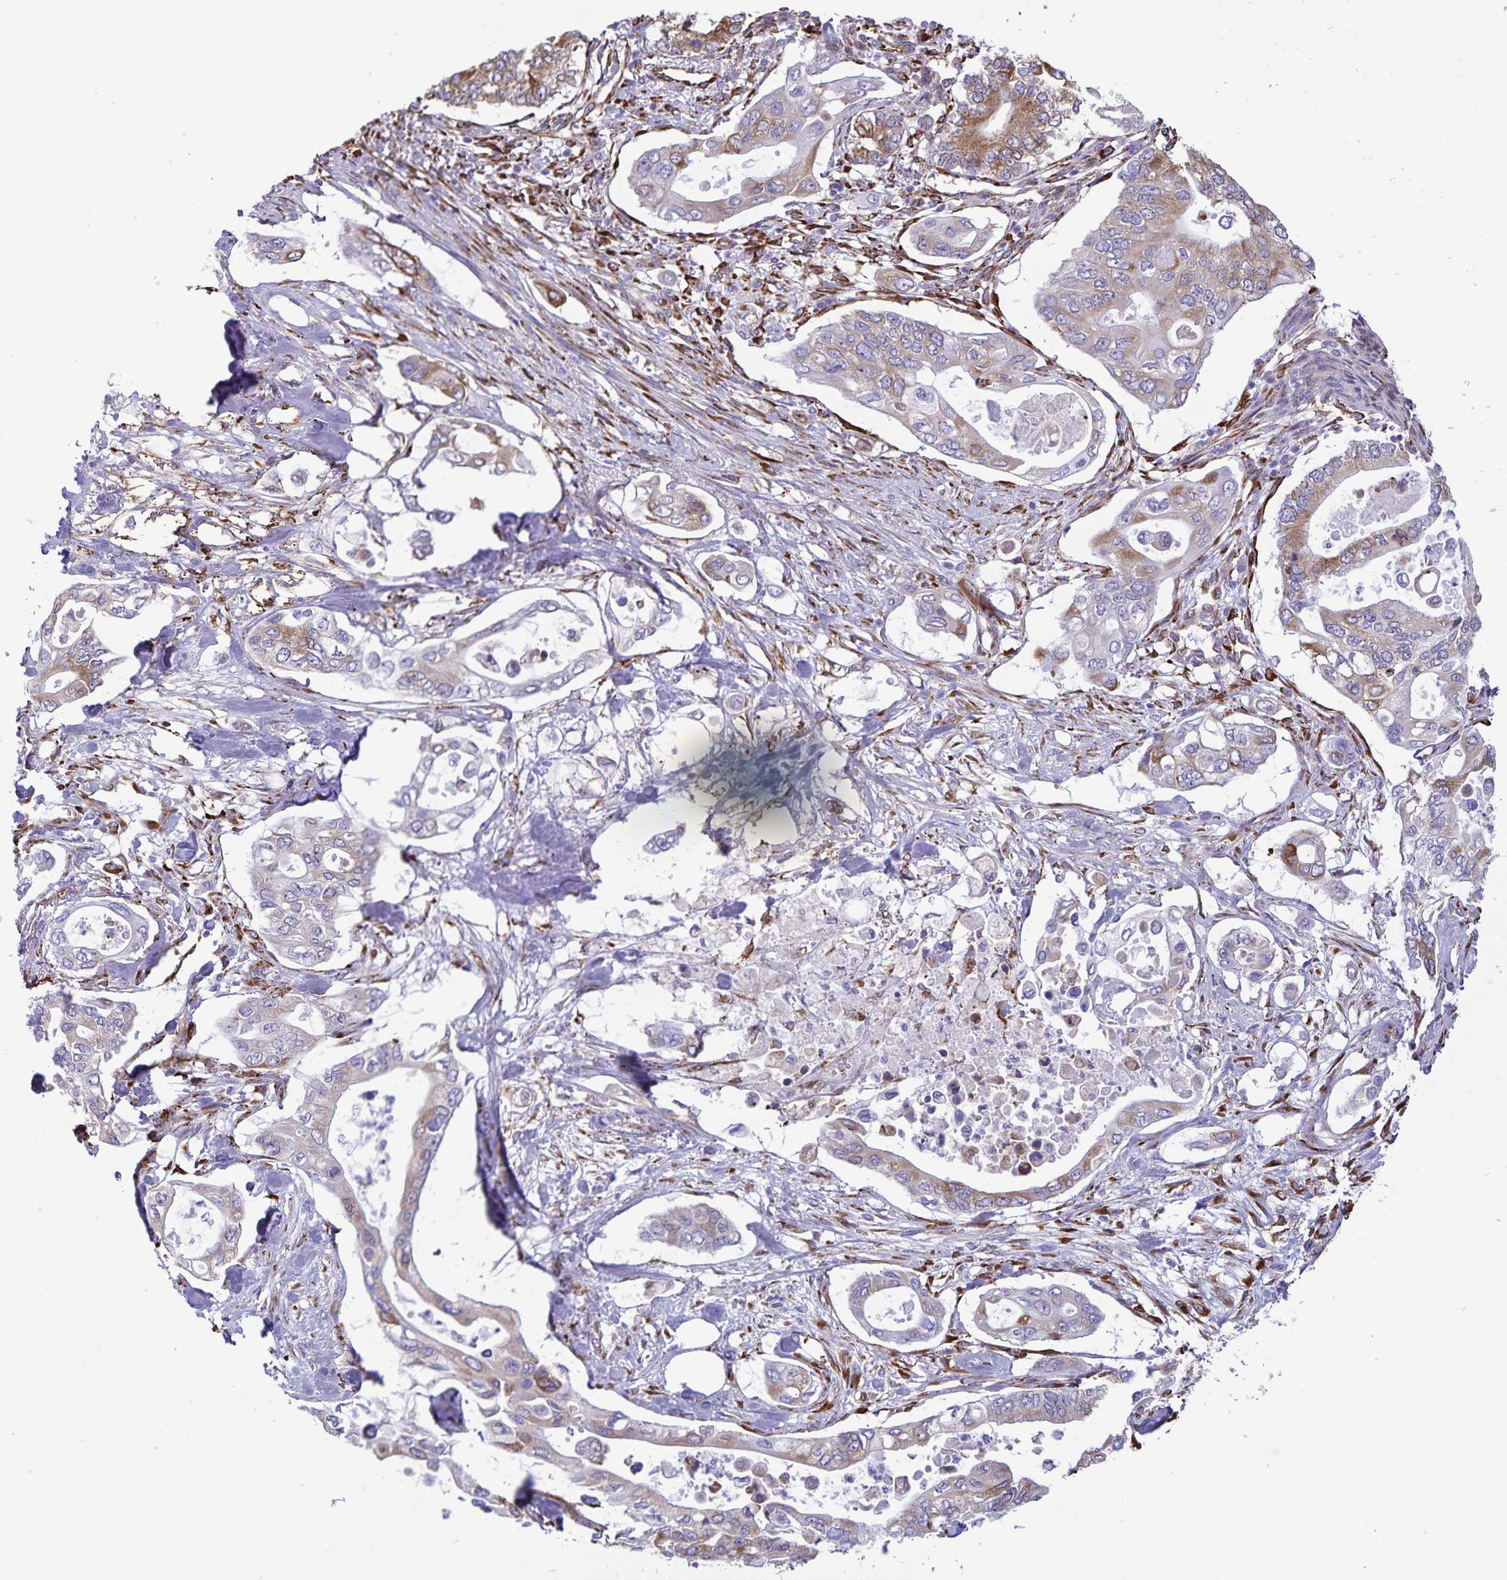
{"staining": {"intensity": "moderate", "quantity": "25%-75%", "location": "cytoplasmic/membranous"}, "tissue": "pancreatic cancer", "cell_type": "Tumor cells", "image_type": "cancer", "snomed": [{"axis": "morphology", "description": "Adenocarcinoma, NOS"}, {"axis": "topography", "description": "Pancreas"}], "caption": "Protein analysis of adenocarcinoma (pancreatic) tissue displays moderate cytoplasmic/membranous staining in about 25%-75% of tumor cells.", "gene": "RCN1", "patient": {"sex": "female", "age": 63}}